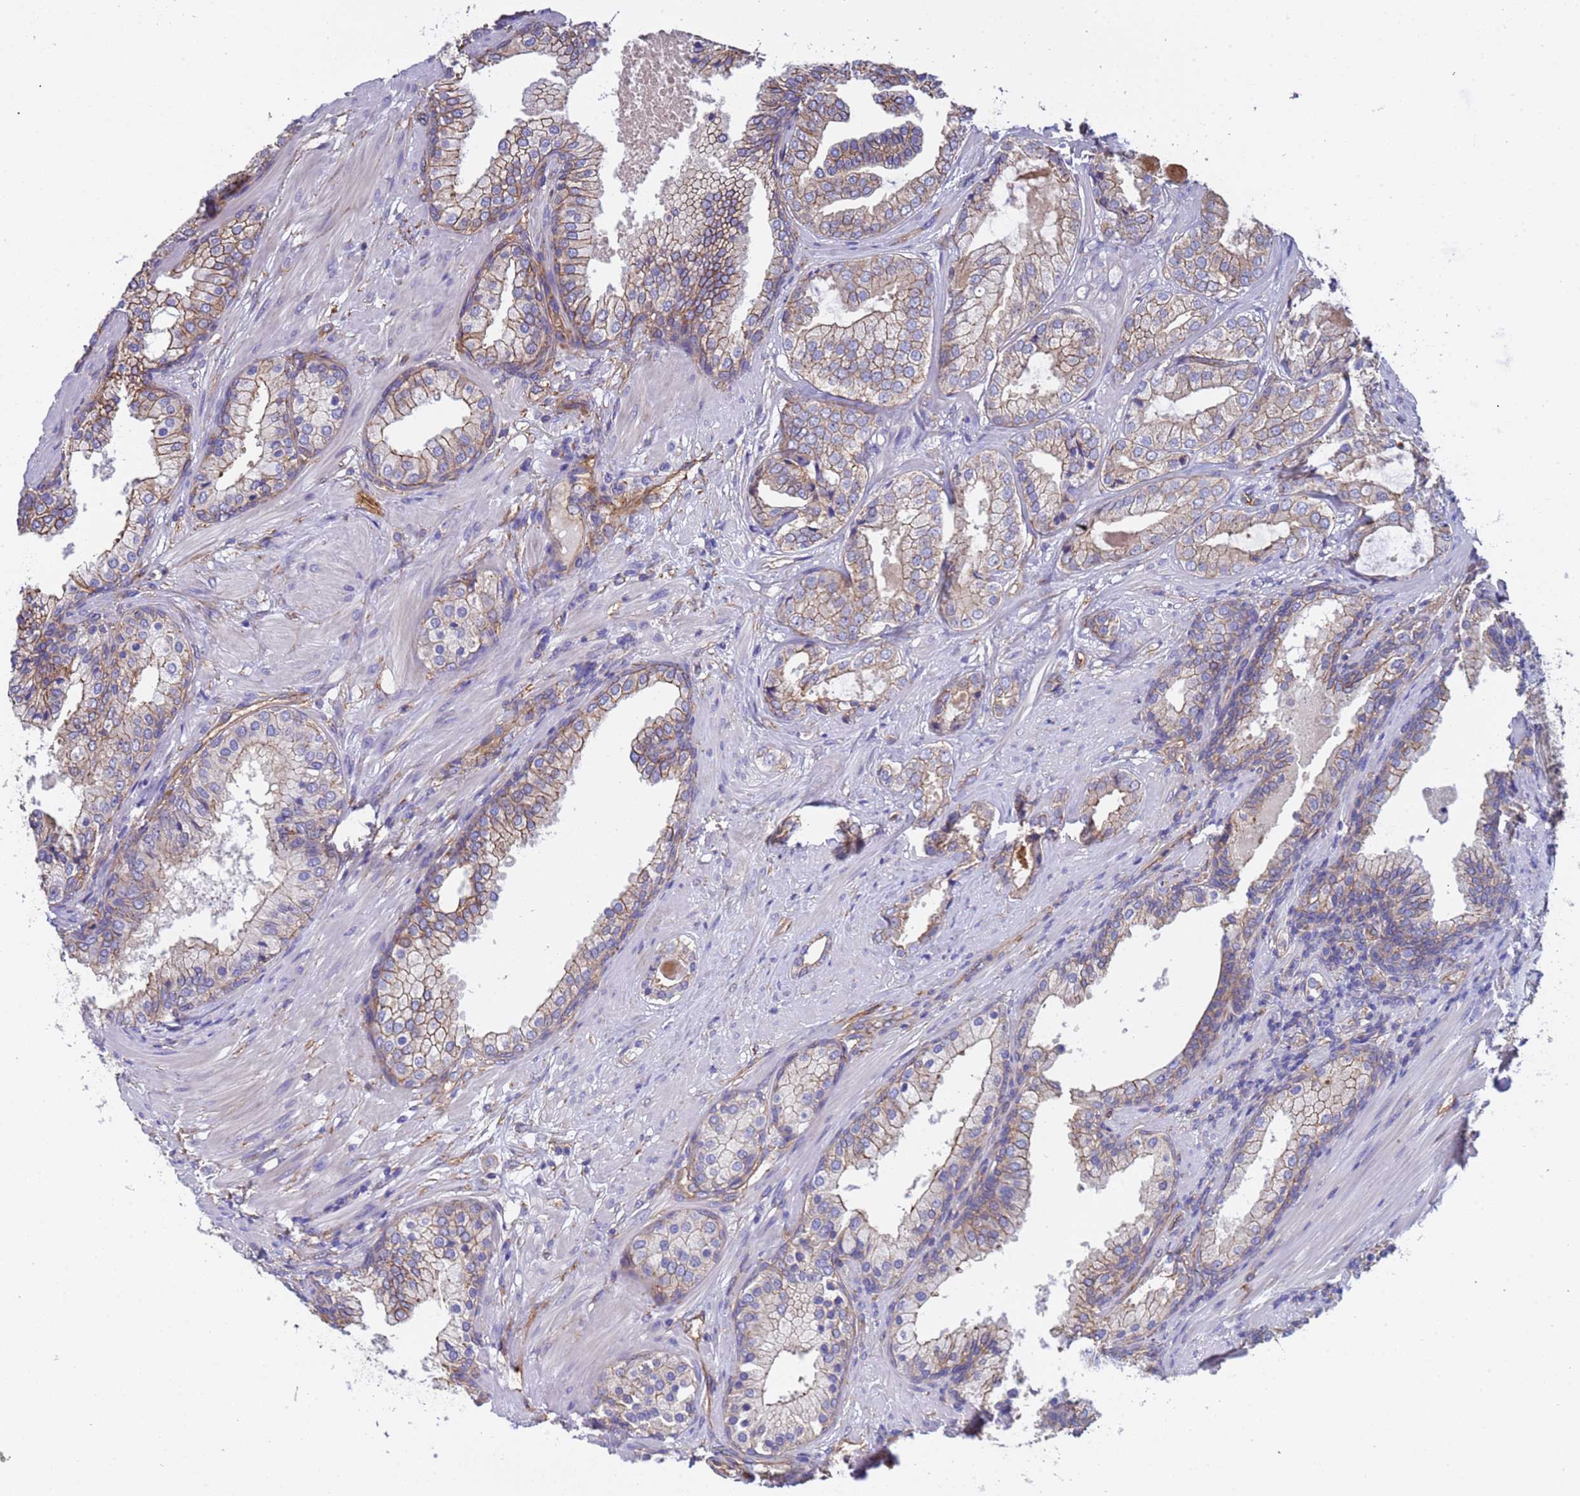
{"staining": {"intensity": "moderate", "quantity": "25%-75%", "location": "cytoplasmic/membranous"}, "tissue": "prostate cancer", "cell_type": "Tumor cells", "image_type": "cancer", "snomed": [{"axis": "morphology", "description": "Adenocarcinoma, High grade"}, {"axis": "topography", "description": "Prostate"}], "caption": "Prostate cancer (adenocarcinoma (high-grade)) stained with a protein marker demonstrates moderate staining in tumor cells.", "gene": "ZNF248", "patient": {"sex": "male", "age": 60}}